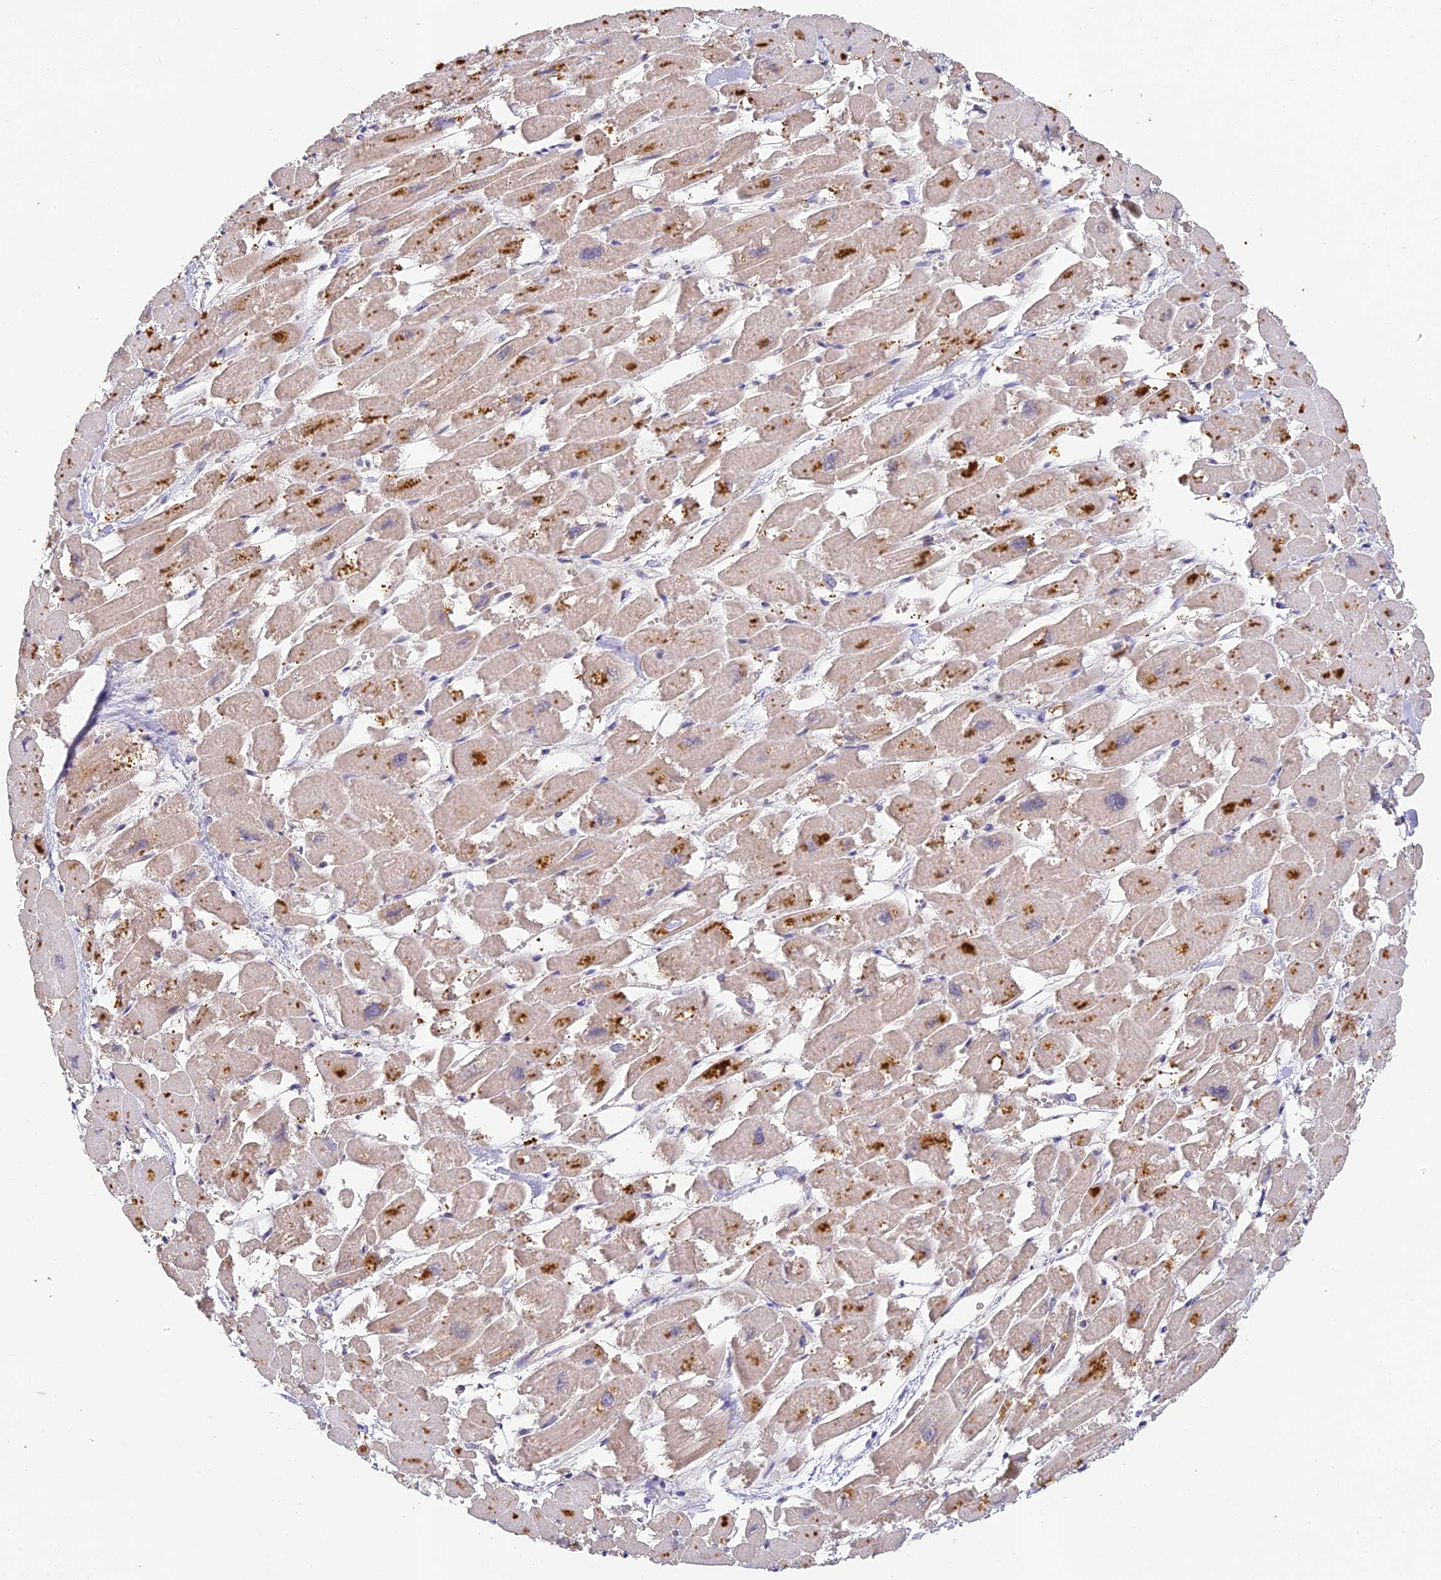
{"staining": {"intensity": "strong", "quantity": "25%-75%", "location": "cytoplasmic/membranous"}, "tissue": "heart muscle", "cell_type": "Cardiomyocytes", "image_type": "normal", "snomed": [{"axis": "morphology", "description": "Normal tissue, NOS"}, {"axis": "topography", "description": "Heart"}], "caption": "This micrograph demonstrates immunohistochemistry staining of normal human heart muscle, with high strong cytoplasmic/membranous expression in approximately 25%-75% of cardiomyocytes.", "gene": "YAE1", "patient": {"sex": "male", "age": 54}}